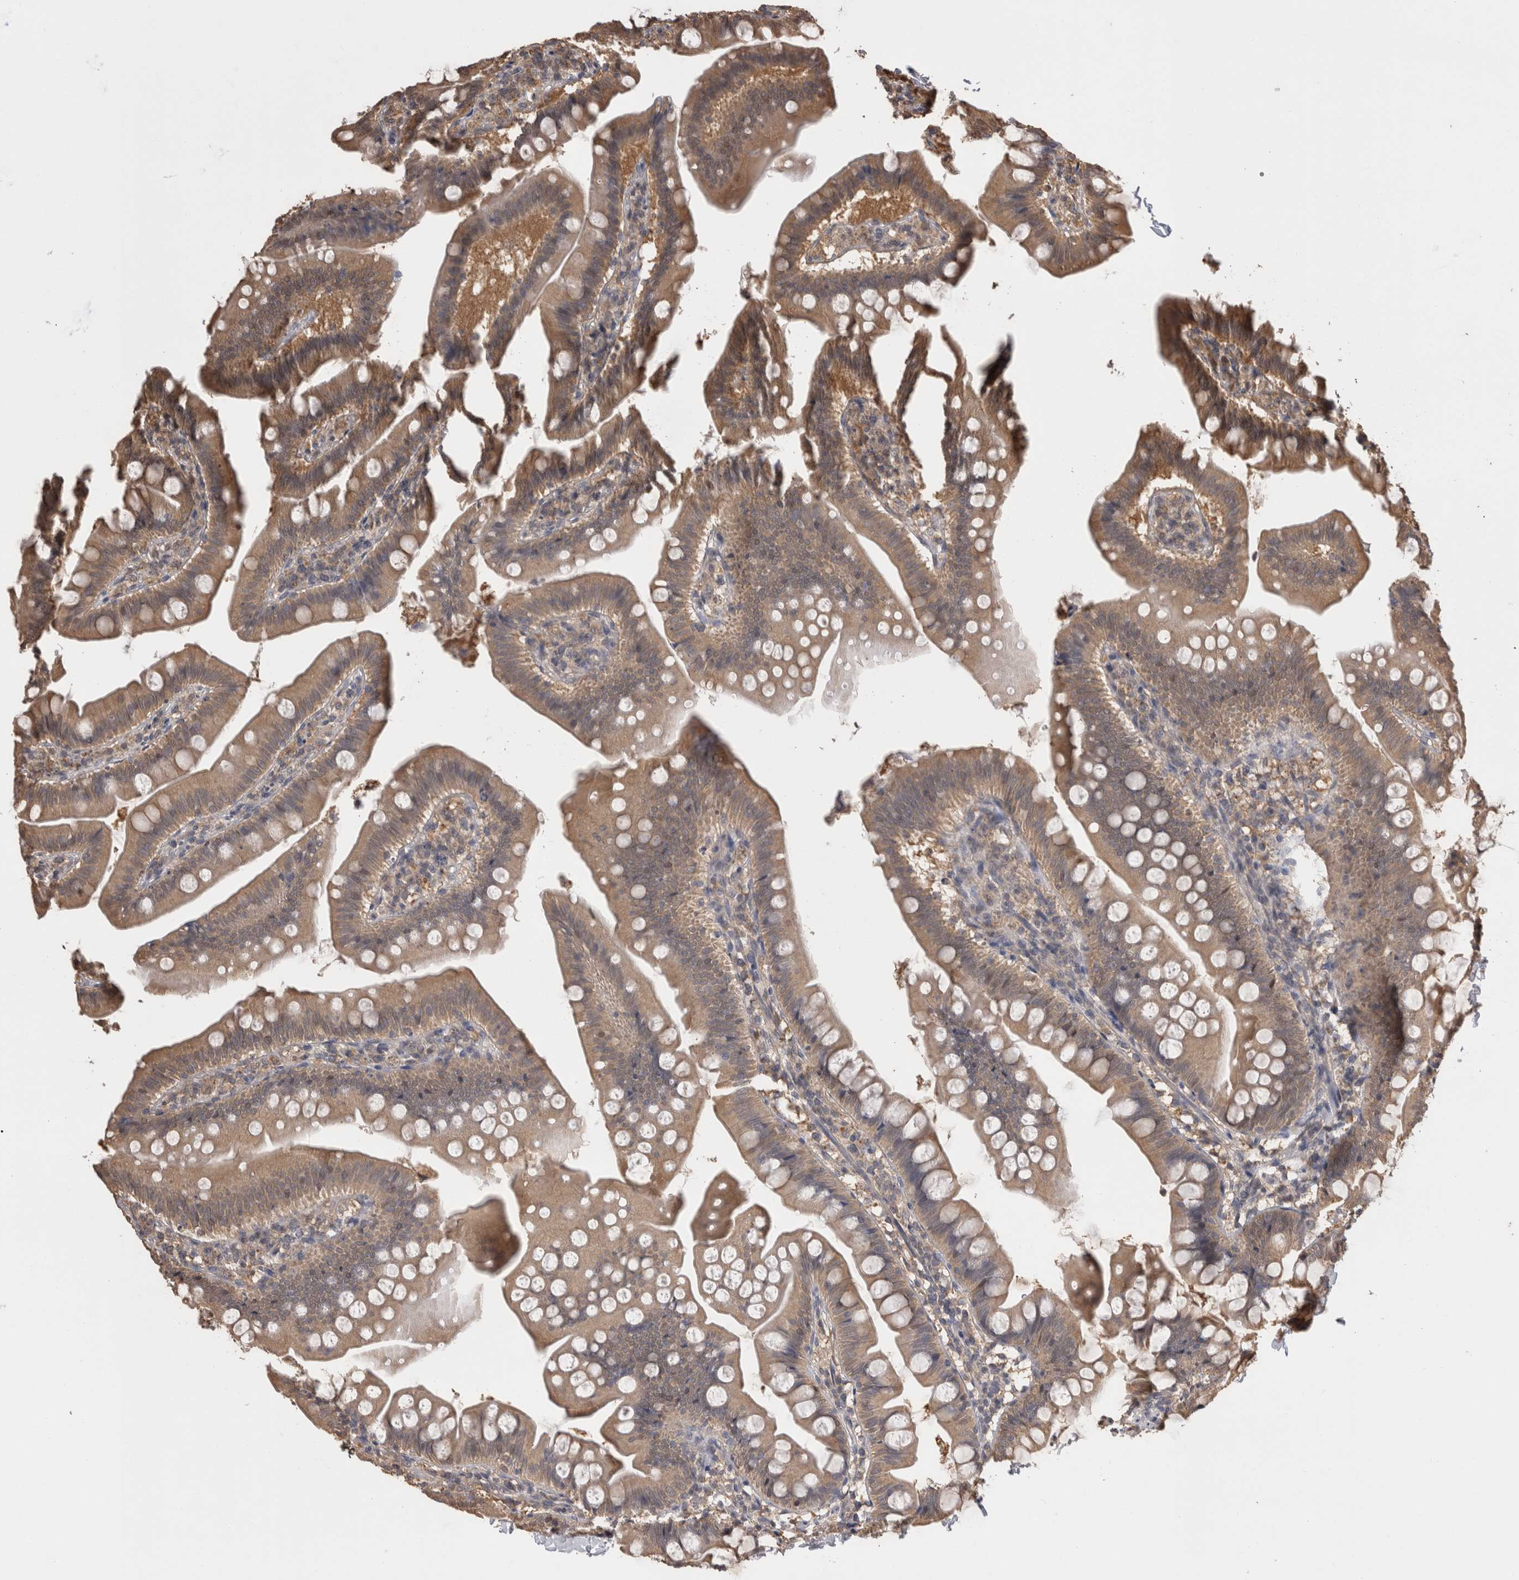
{"staining": {"intensity": "moderate", "quantity": ">75%", "location": "cytoplasmic/membranous"}, "tissue": "small intestine", "cell_type": "Glandular cells", "image_type": "normal", "snomed": [{"axis": "morphology", "description": "Normal tissue, NOS"}, {"axis": "topography", "description": "Small intestine"}], "caption": "Small intestine stained with DAB immunohistochemistry shows medium levels of moderate cytoplasmic/membranous staining in about >75% of glandular cells. (Brightfield microscopy of DAB IHC at high magnification).", "gene": "PREP", "patient": {"sex": "male", "age": 7}}